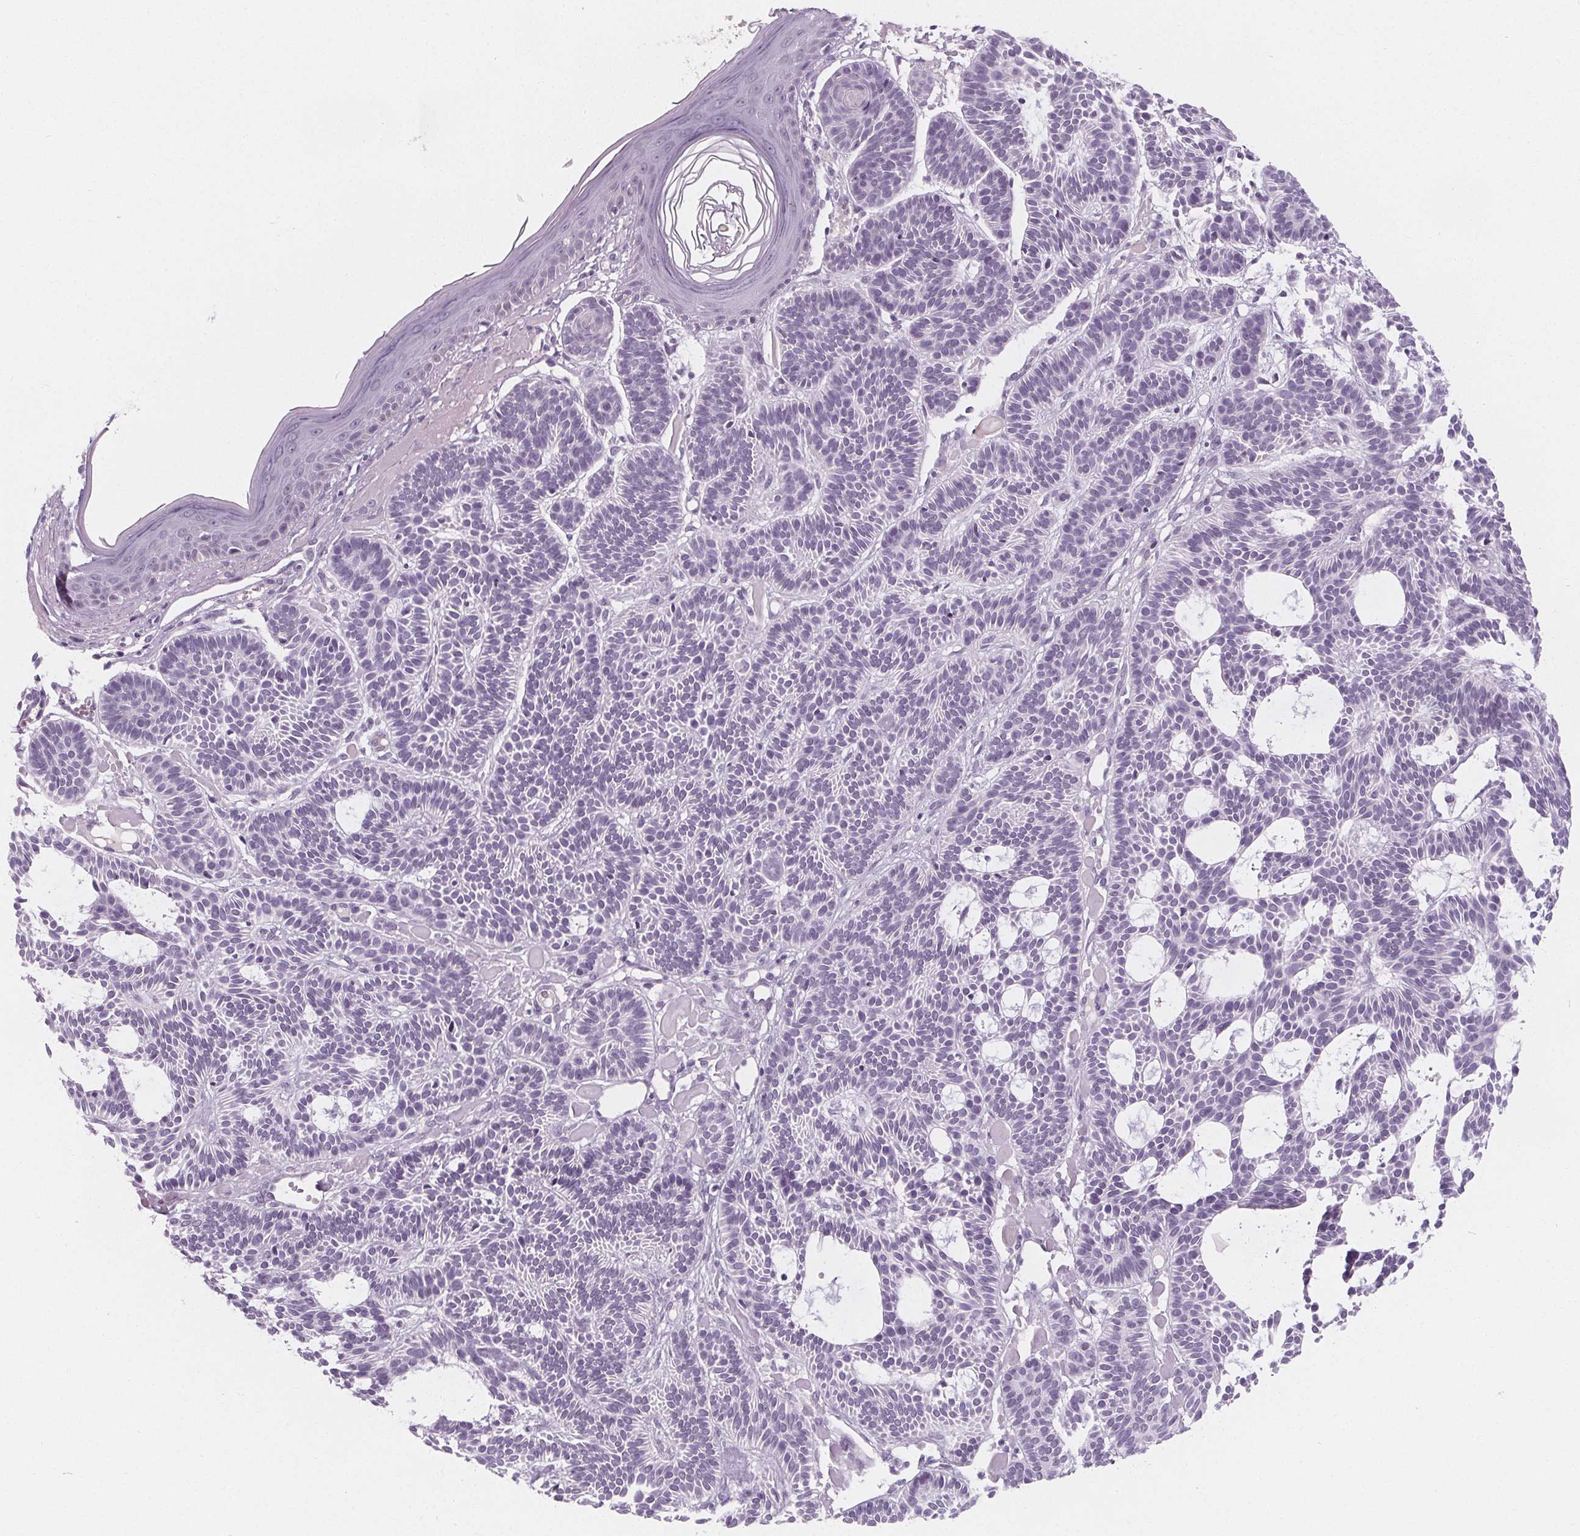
{"staining": {"intensity": "negative", "quantity": "none", "location": "none"}, "tissue": "skin cancer", "cell_type": "Tumor cells", "image_type": "cancer", "snomed": [{"axis": "morphology", "description": "Basal cell carcinoma"}, {"axis": "topography", "description": "Skin"}], "caption": "This photomicrograph is of skin cancer (basal cell carcinoma) stained with IHC to label a protein in brown with the nuclei are counter-stained blue. There is no positivity in tumor cells.", "gene": "DBX2", "patient": {"sex": "male", "age": 85}}